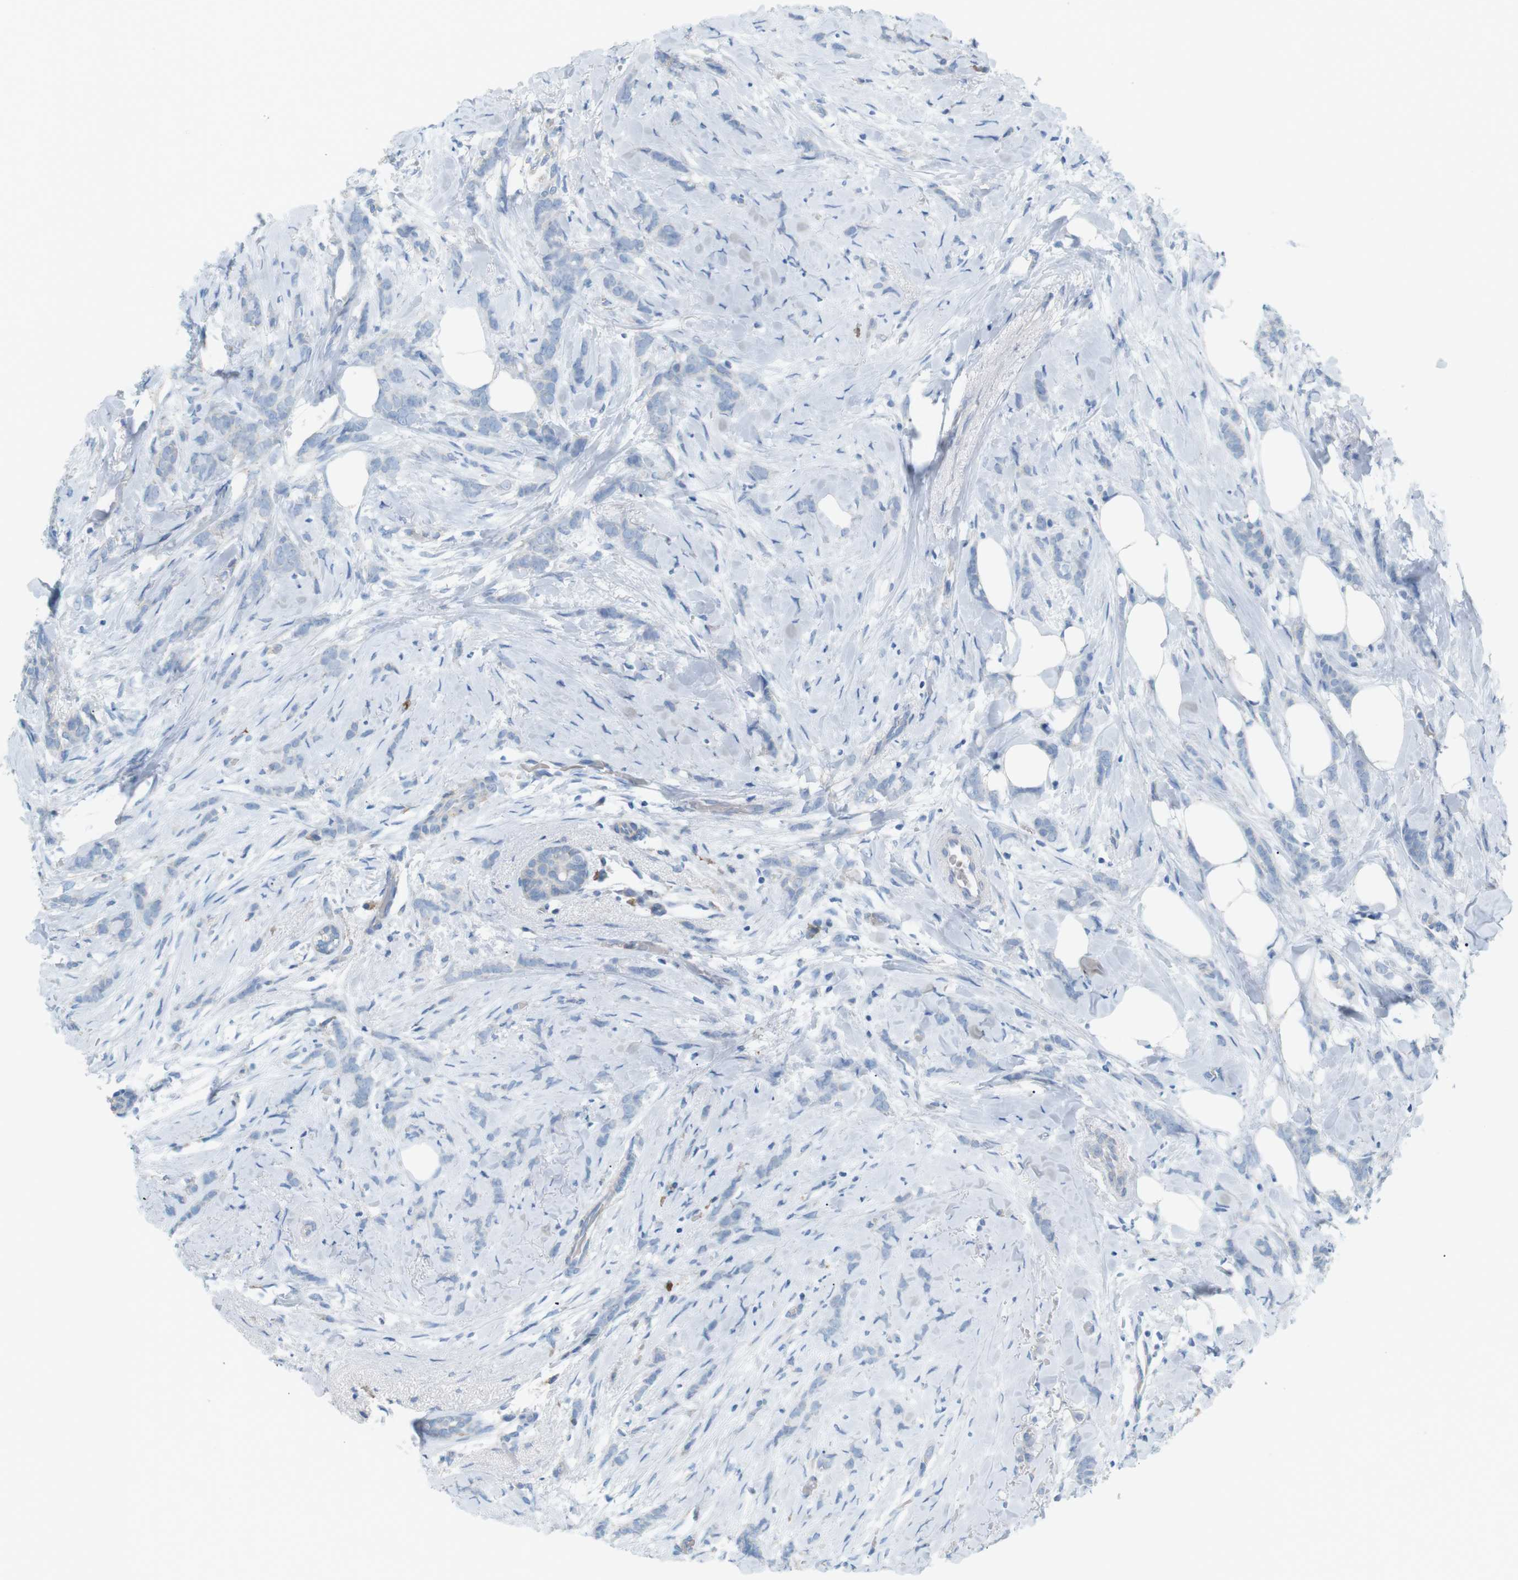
{"staining": {"intensity": "negative", "quantity": "none", "location": "none"}, "tissue": "breast cancer", "cell_type": "Tumor cells", "image_type": "cancer", "snomed": [{"axis": "morphology", "description": "Lobular carcinoma, in situ"}, {"axis": "morphology", "description": "Lobular carcinoma"}, {"axis": "topography", "description": "Breast"}], "caption": "DAB (3,3'-diaminobenzidine) immunohistochemical staining of human breast lobular carcinoma exhibits no significant expression in tumor cells.", "gene": "VAMP1", "patient": {"sex": "female", "age": 41}}